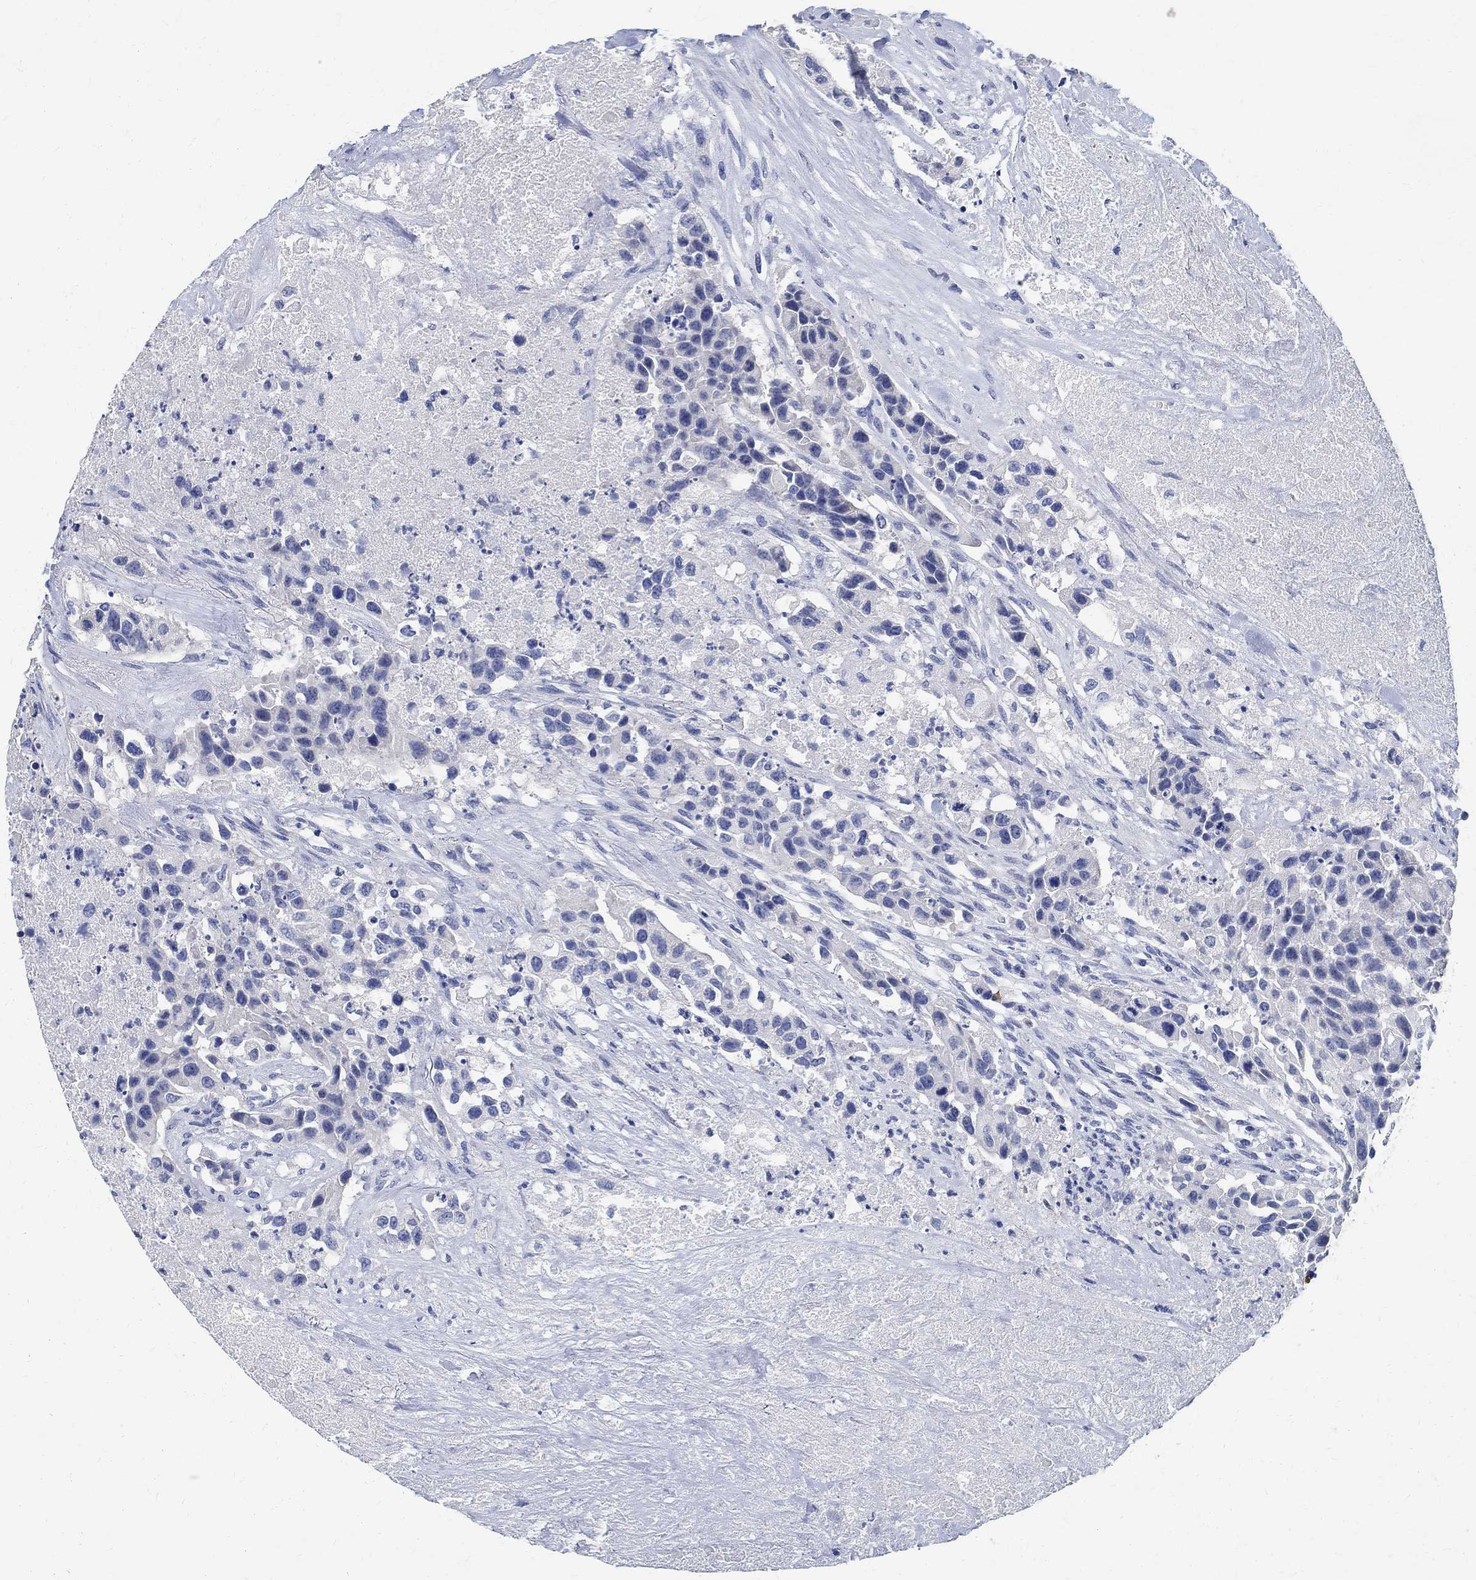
{"staining": {"intensity": "negative", "quantity": "none", "location": "none"}, "tissue": "urothelial cancer", "cell_type": "Tumor cells", "image_type": "cancer", "snomed": [{"axis": "morphology", "description": "Urothelial carcinoma, High grade"}, {"axis": "topography", "description": "Urinary bladder"}], "caption": "This is a micrograph of immunohistochemistry (IHC) staining of high-grade urothelial carcinoma, which shows no positivity in tumor cells. Nuclei are stained in blue.", "gene": "PRX", "patient": {"sex": "female", "age": 73}}